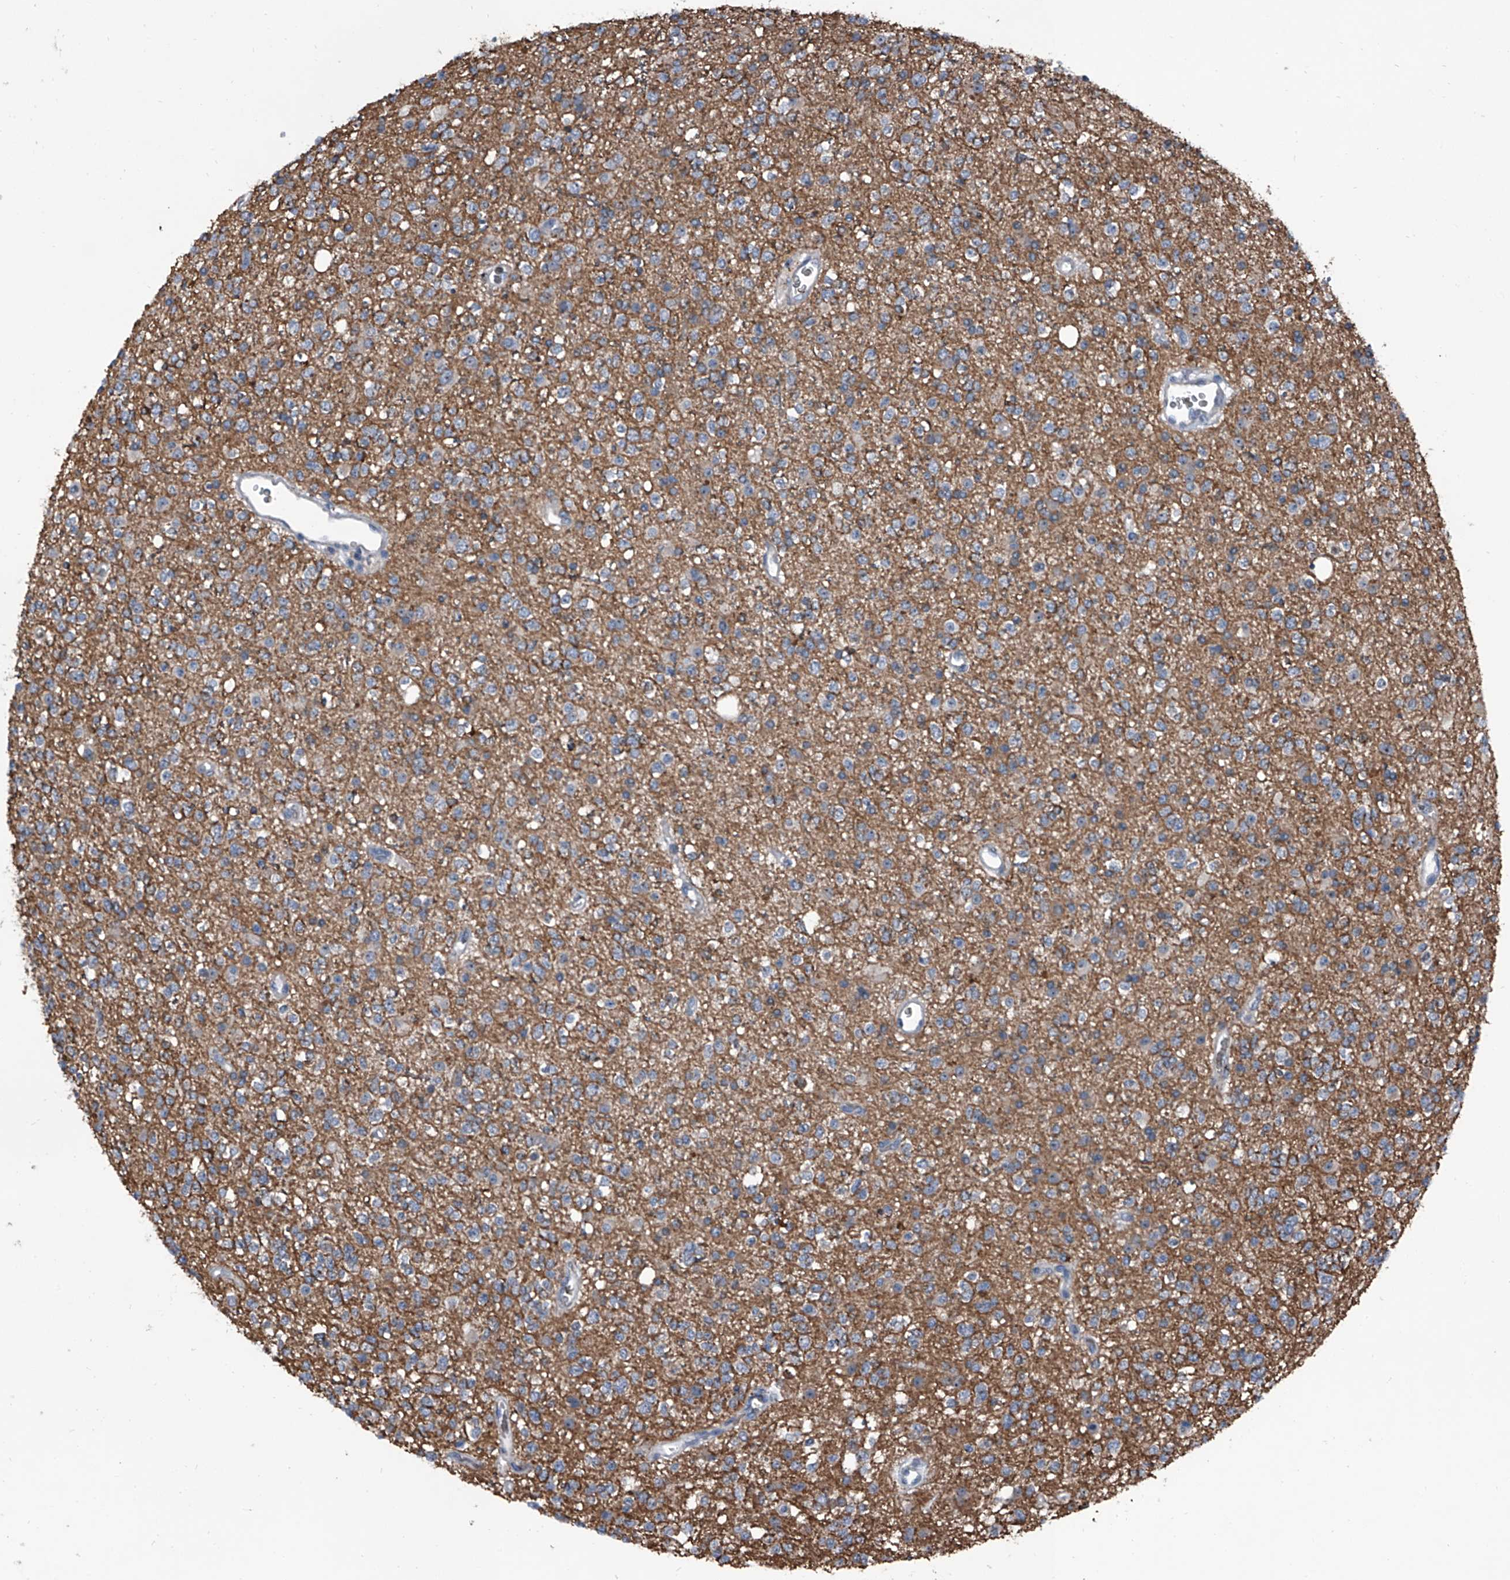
{"staining": {"intensity": "negative", "quantity": "none", "location": "none"}, "tissue": "glioma", "cell_type": "Tumor cells", "image_type": "cancer", "snomed": [{"axis": "morphology", "description": "Glioma, malignant, High grade"}, {"axis": "topography", "description": "Brain"}], "caption": "An IHC micrograph of malignant glioma (high-grade) is shown. There is no staining in tumor cells of malignant glioma (high-grade).", "gene": "CEP85L", "patient": {"sex": "male", "age": 34}}